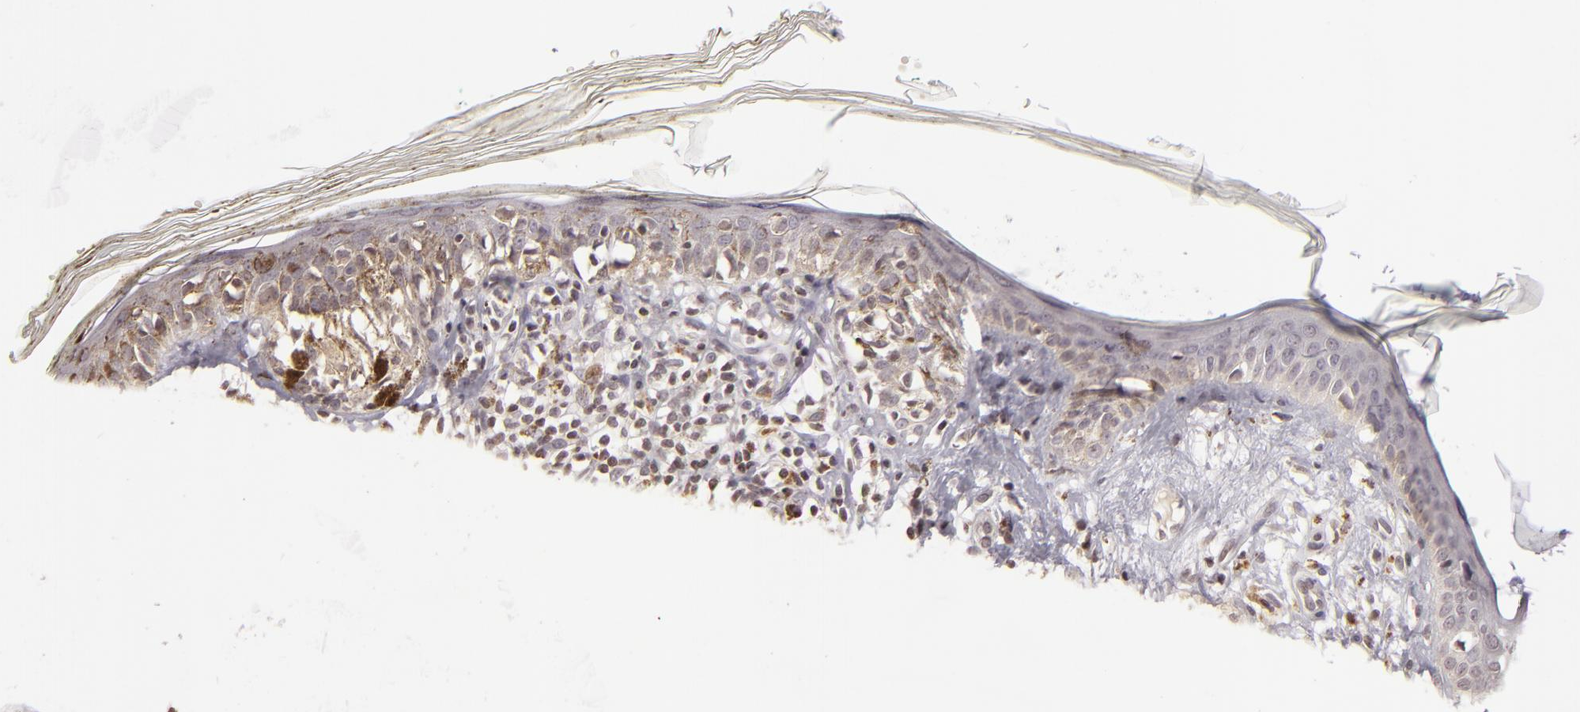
{"staining": {"intensity": "weak", "quantity": "25%-75%", "location": "nuclear"}, "tissue": "melanoma", "cell_type": "Tumor cells", "image_type": "cancer", "snomed": [{"axis": "morphology", "description": "Malignant melanoma, NOS"}, {"axis": "topography", "description": "Skin"}], "caption": "DAB immunohistochemical staining of human melanoma shows weak nuclear protein staining in approximately 25%-75% of tumor cells.", "gene": "AKAP6", "patient": {"sex": "male", "age": 88}}